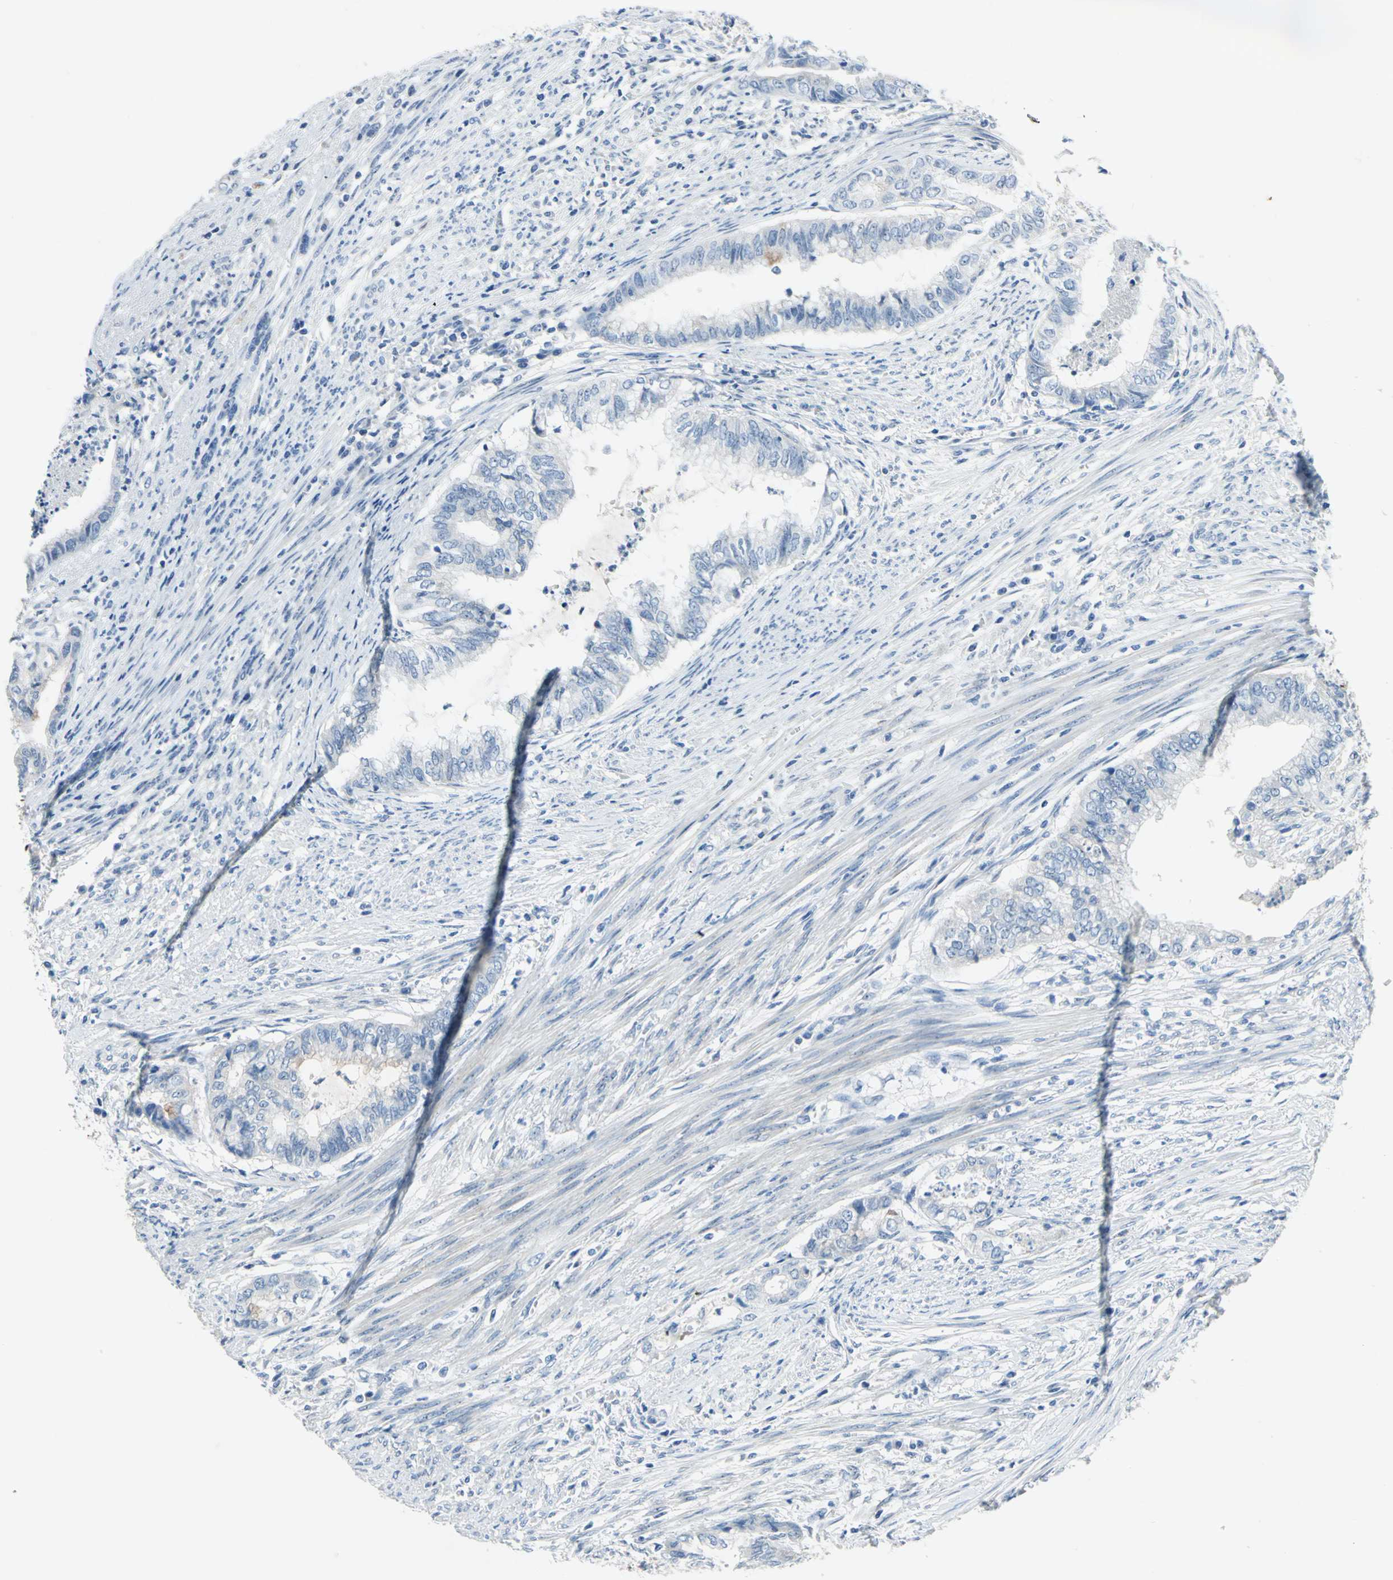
{"staining": {"intensity": "negative", "quantity": "none", "location": "none"}, "tissue": "endometrial cancer", "cell_type": "Tumor cells", "image_type": "cancer", "snomed": [{"axis": "morphology", "description": "Adenocarcinoma, NOS"}, {"axis": "topography", "description": "Endometrium"}], "caption": "There is no significant positivity in tumor cells of adenocarcinoma (endometrial).", "gene": "MUC4", "patient": {"sex": "female", "age": 79}}